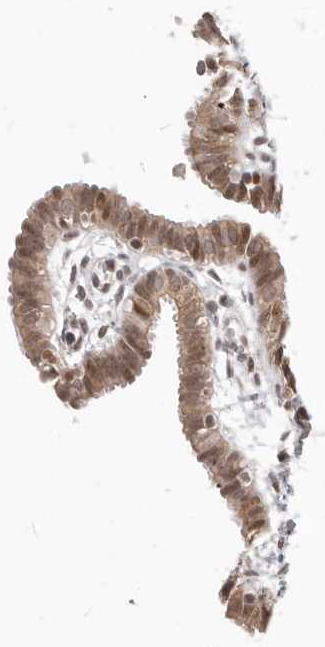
{"staining": {"intensity": "moderate", "quantity": ">75%", "location": "cytoplasmic/membranous,nuclear"}, "tissue": "fallopian tube", "cell_type": "Glandular cells", "image_type": "normal", "snomed": [{"axis": "morphology", "description": "Normal tissue, NOS"}, {"axis": "topography", "description": "Fallopian tube"}, {"axis": "topography", "description": "Placenta"}], "caption": "DAB (3,3'-diaminobenzidine) immunohistochemical staining of benign human fallopian tube demonstrates moderate cytoplasmic/membranous,nuclear protein positivity in about >75% of glandular cells.", "gene": "RFC2", "patient": {"sex": "female", "age": 32}}